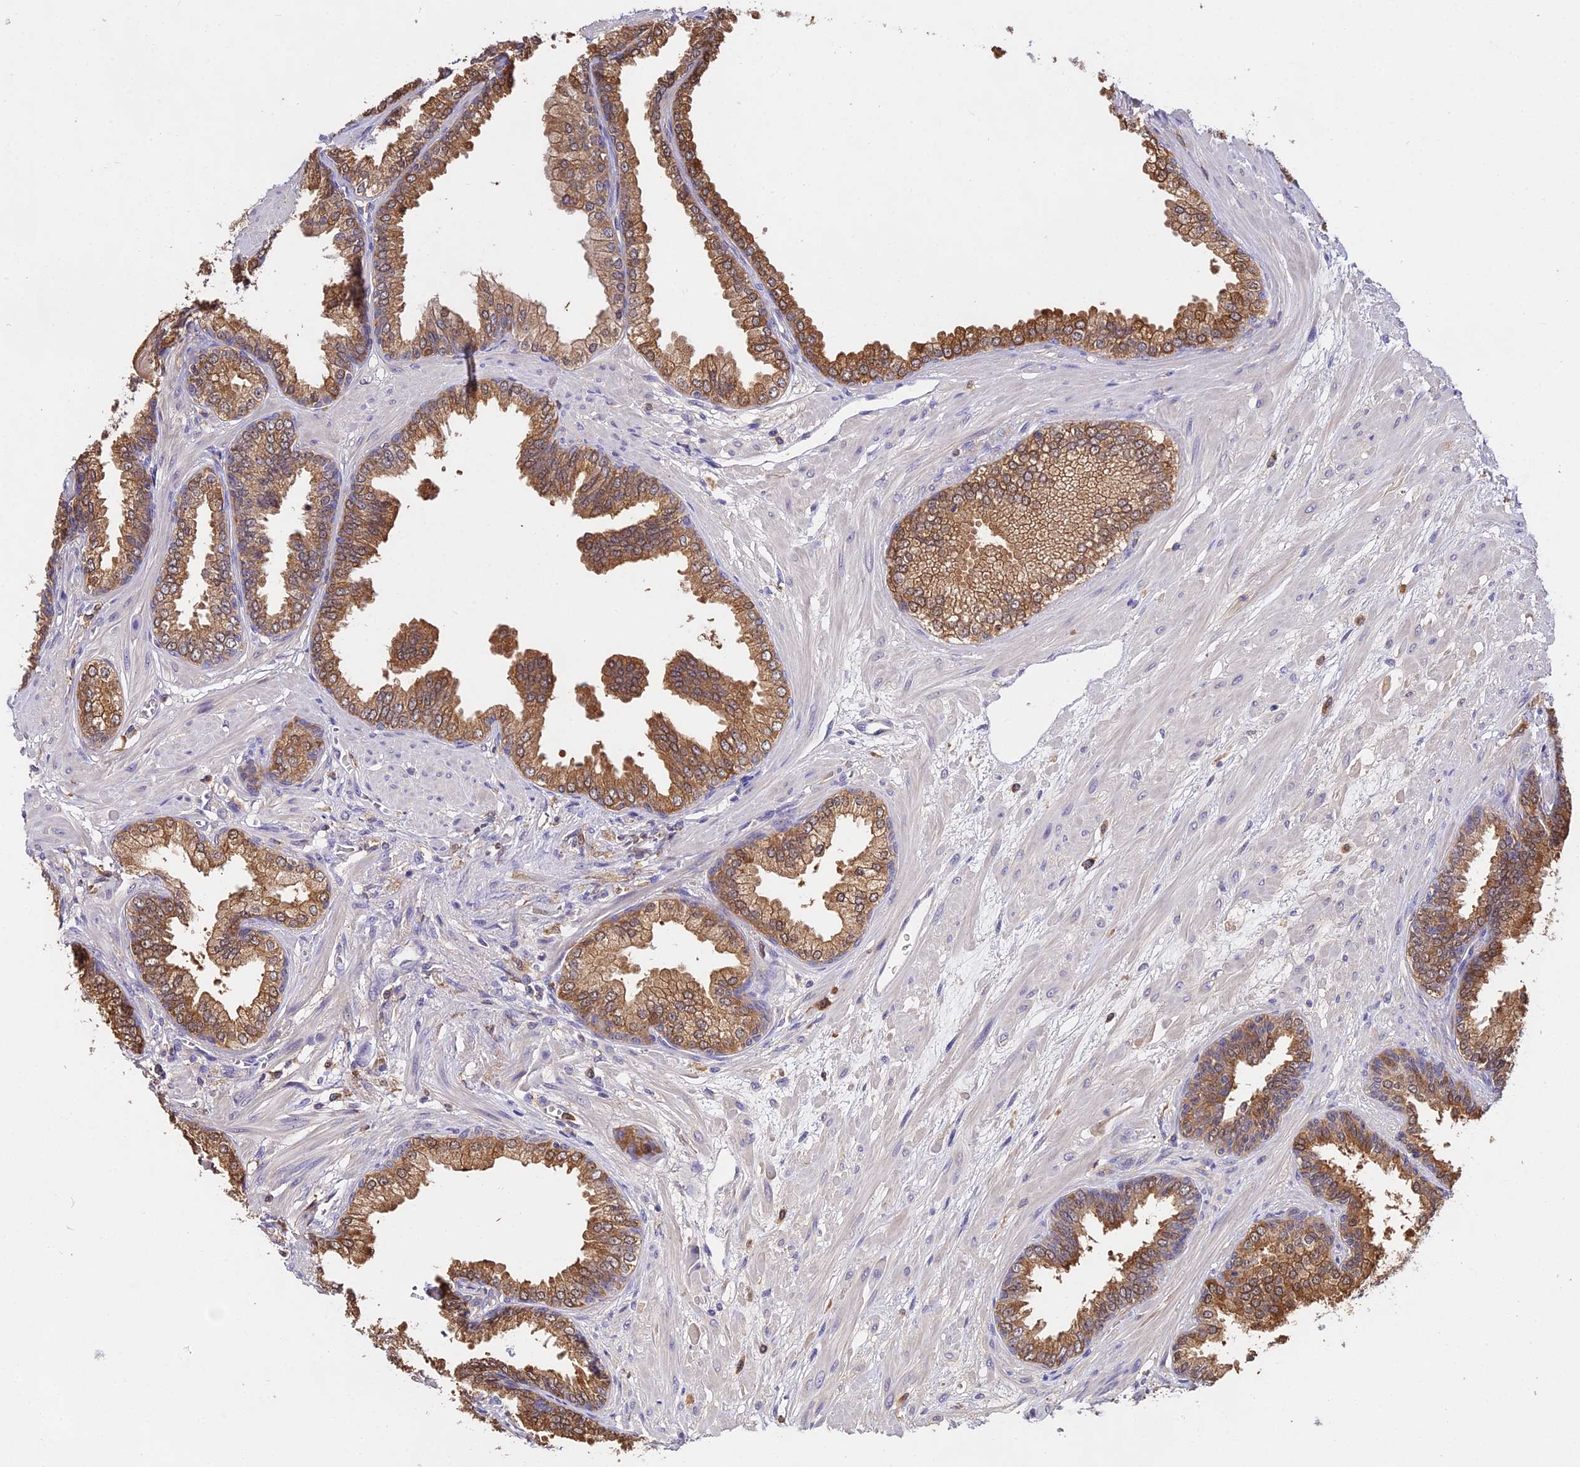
{"staining": {"intensity": "moderate", "quantity": ">75%", "location": "cytoplasmic/membranous"}, "tissue": "prostate cancer", "cell_type": "Tumor cells", "image_type": "cancer", "snomed": [{"axis": "morphology", "description": "Adenocarcinoma, Low grade"}, {"axis": "topography", "description": "Prostate"}], "caption": "Human adenocarcinoma (low-grade) (prostate) stained with a protein marker displays moderate staining in tumor cells.", "gene": "FBP1", "patient": {"sex": "male", "age": 64}}